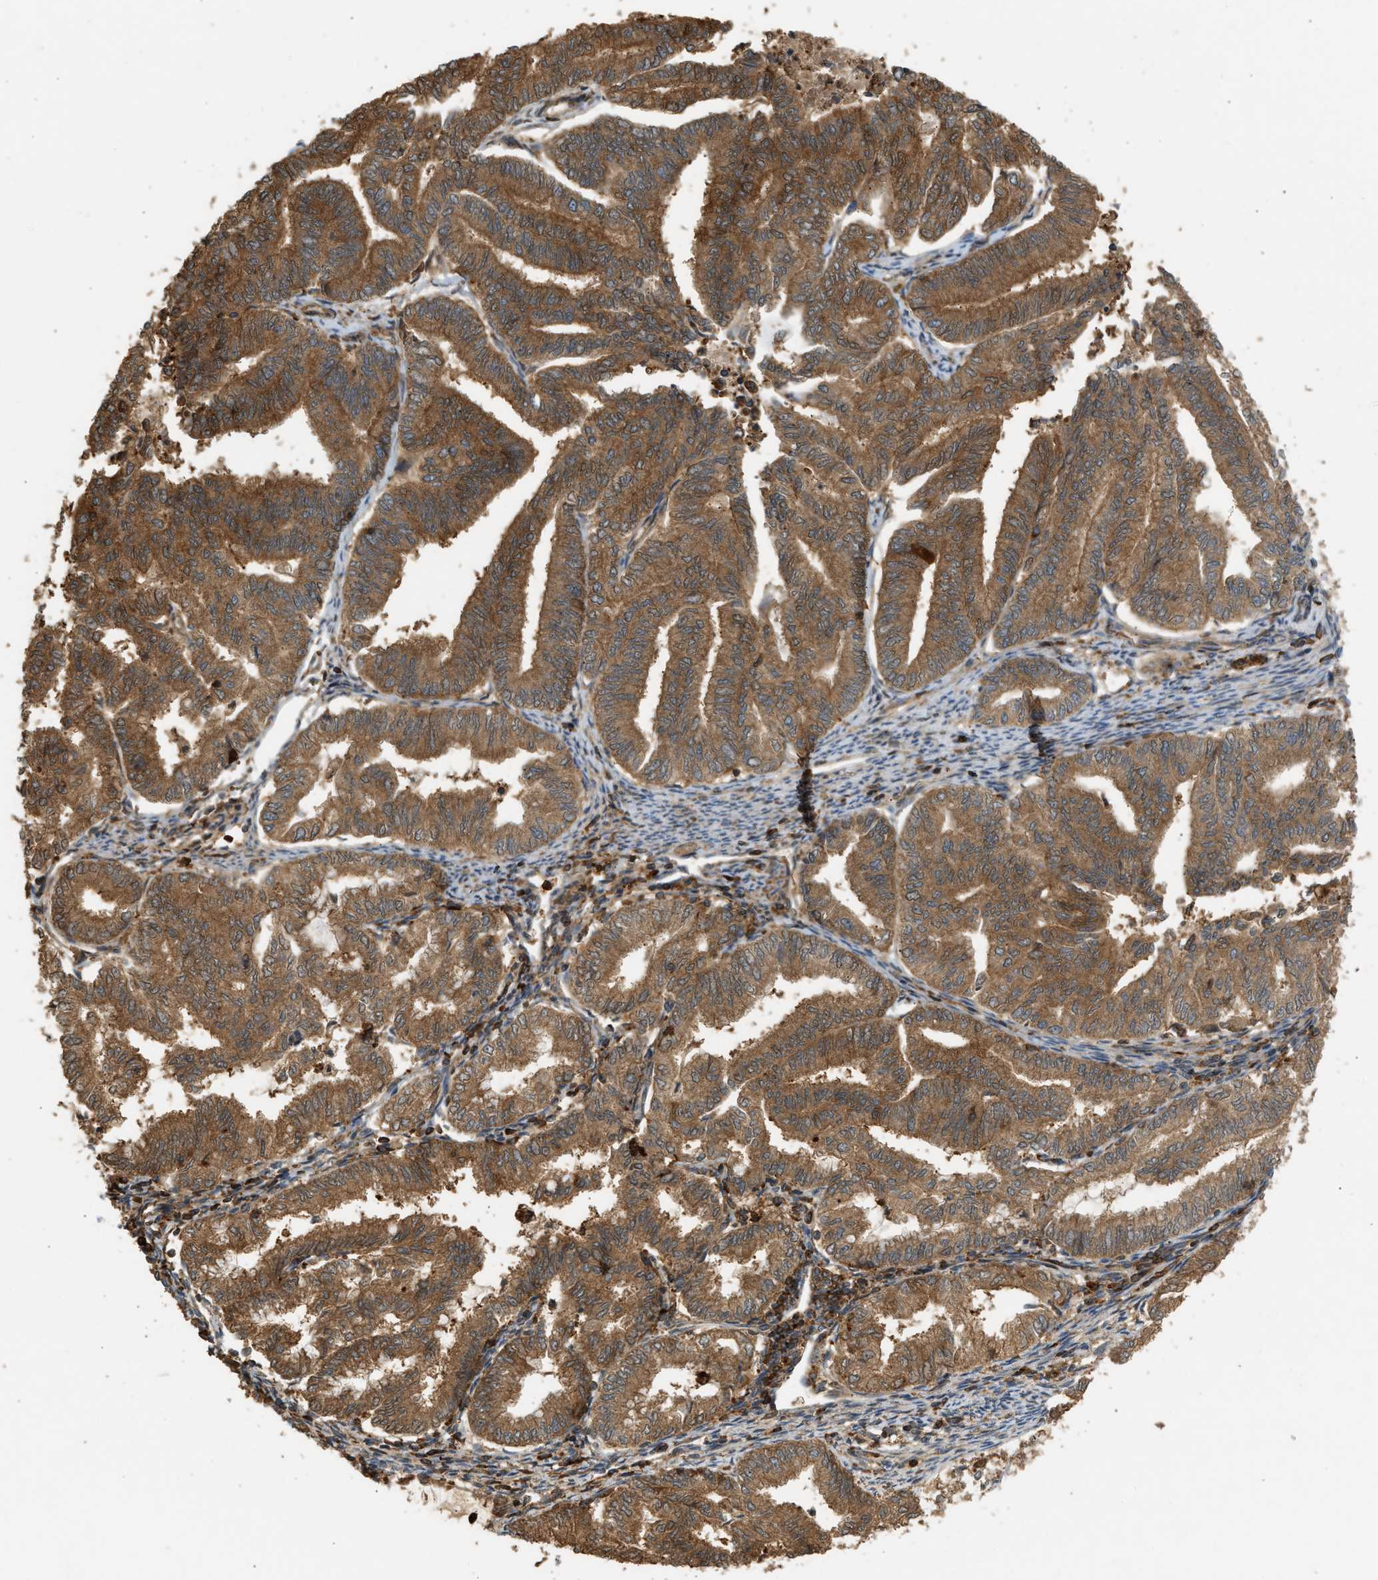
{"staining": {"intensity": "moderate", "quantity": ">75%", "location": "cytoplasmic/membranous"}, "tissue": "endometrial cancer", "cell_type": "Tumor cells", "image_type": "cancer", "snomed": [{"axis": "morphology", "description": "Adenocarcinoma, NOS"}, {"axis": "topography", "description": "Endometrium"}], "caption": "Brown immunohistochemical staining in endometrial adenocarcinoma reveals moderate cytoplasmic/membranous positivity in about >75% of tumor cells.", "gene": "GOPC", "patient": {"sex": "female", "age": 79}}